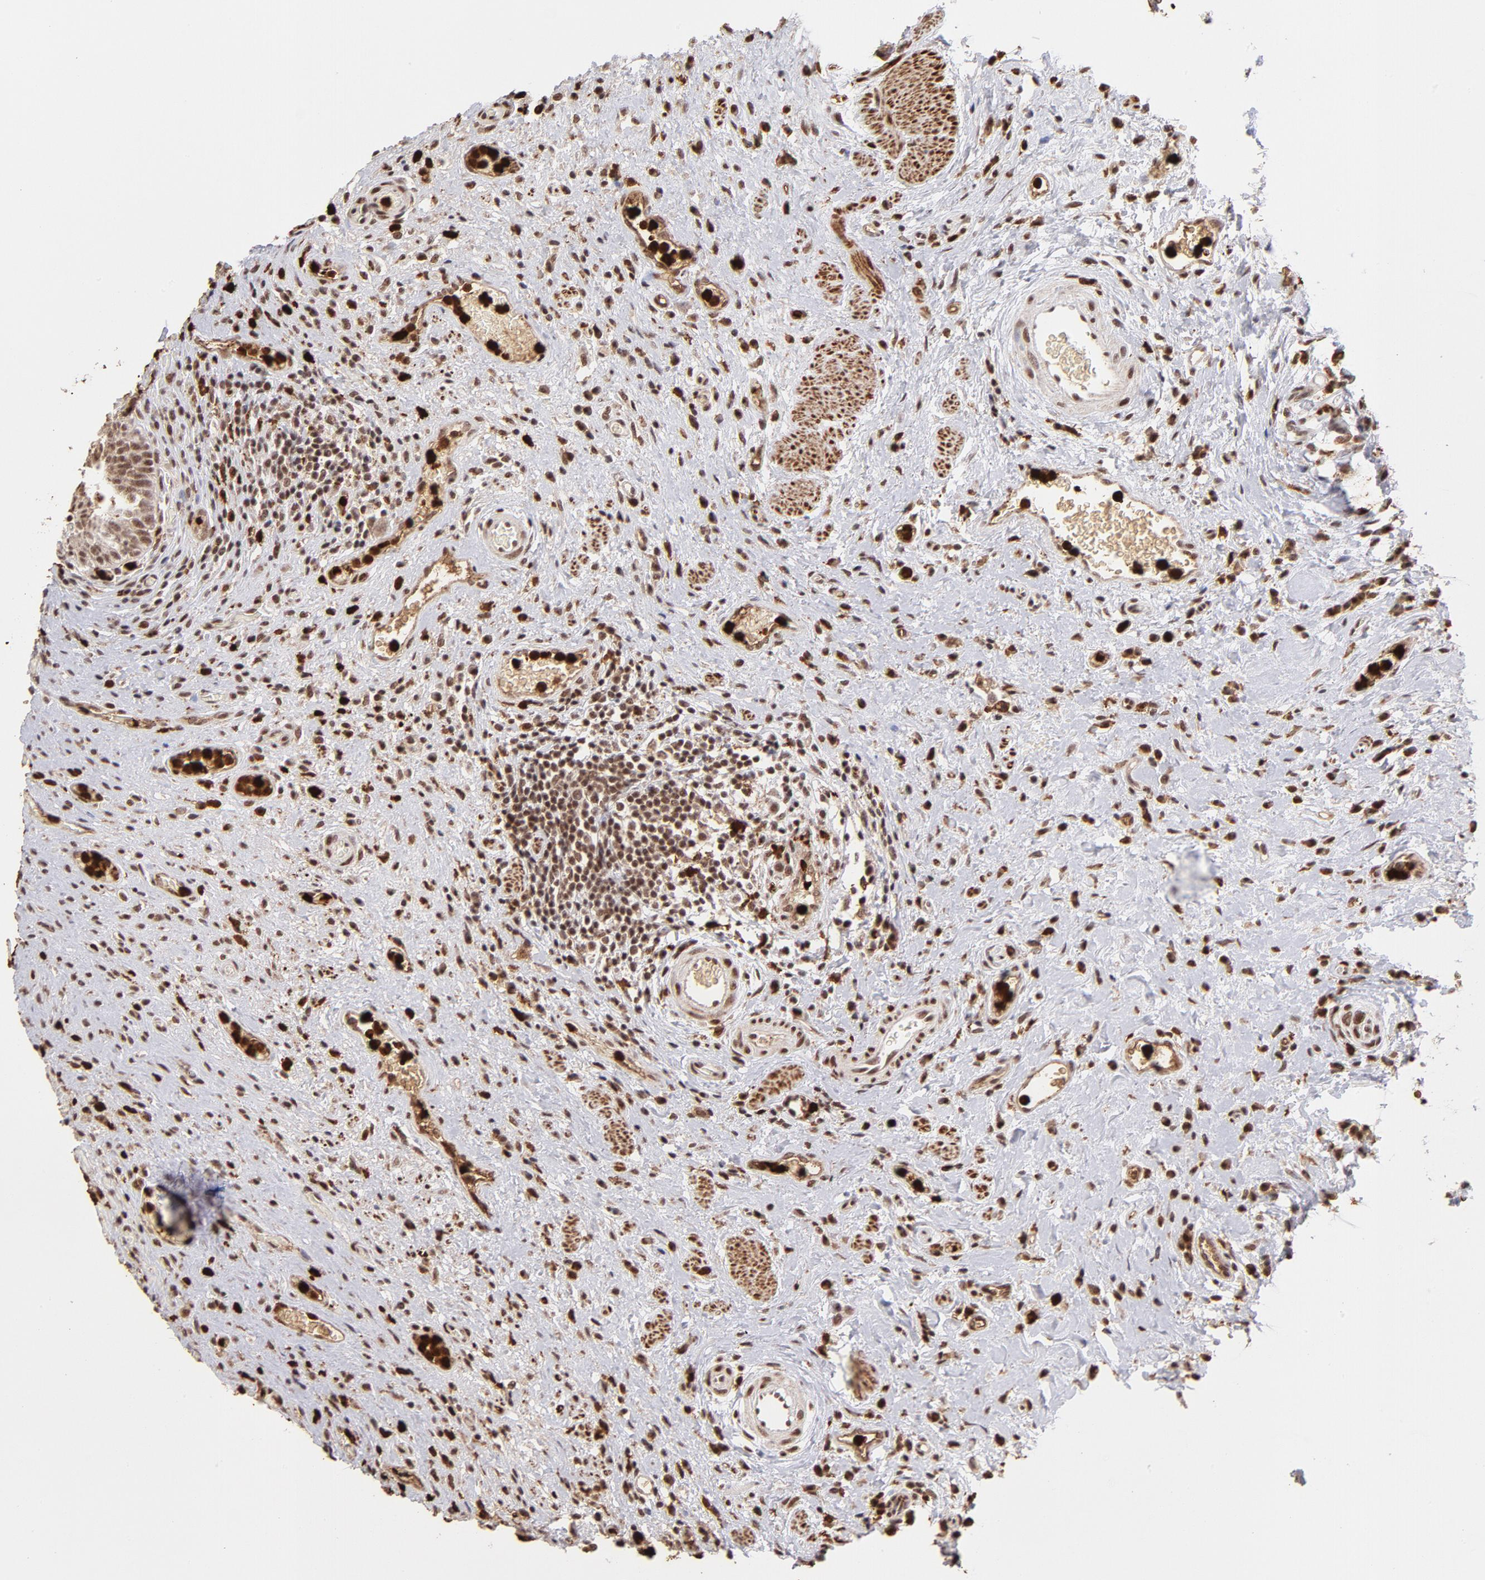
{"staining": {"intensity": "moderate", "quantity": ">75%", "location": "cytoplasmic/membranous,nuclear"}, "tissue": "urinary bladder", "cell_type": "Urothelial cells", "image_type": "normal", "snomed": [{"axis": "morphology", "description": "Normal tissue, NOS"}, {"axis": "morphology", "description": "Urothelial carcinoma, High grade"}, {"axis": "topography", "description": "Urinary bladder"}], "caption": "Immunohistochemistry photomicrograph of normal urinary bladder: human urinary bladder stained using immunohistochemistry (IHC) demonstrates medium levels of moderate protein expression localized specifically in the cytoplasmic/membranous,nuclear of urothelial cells, appearing as a cytoplasmic/membranous,nuclear brown color.", "gene": "ZFX", "patient": {"sex": "male", "age": 51}}